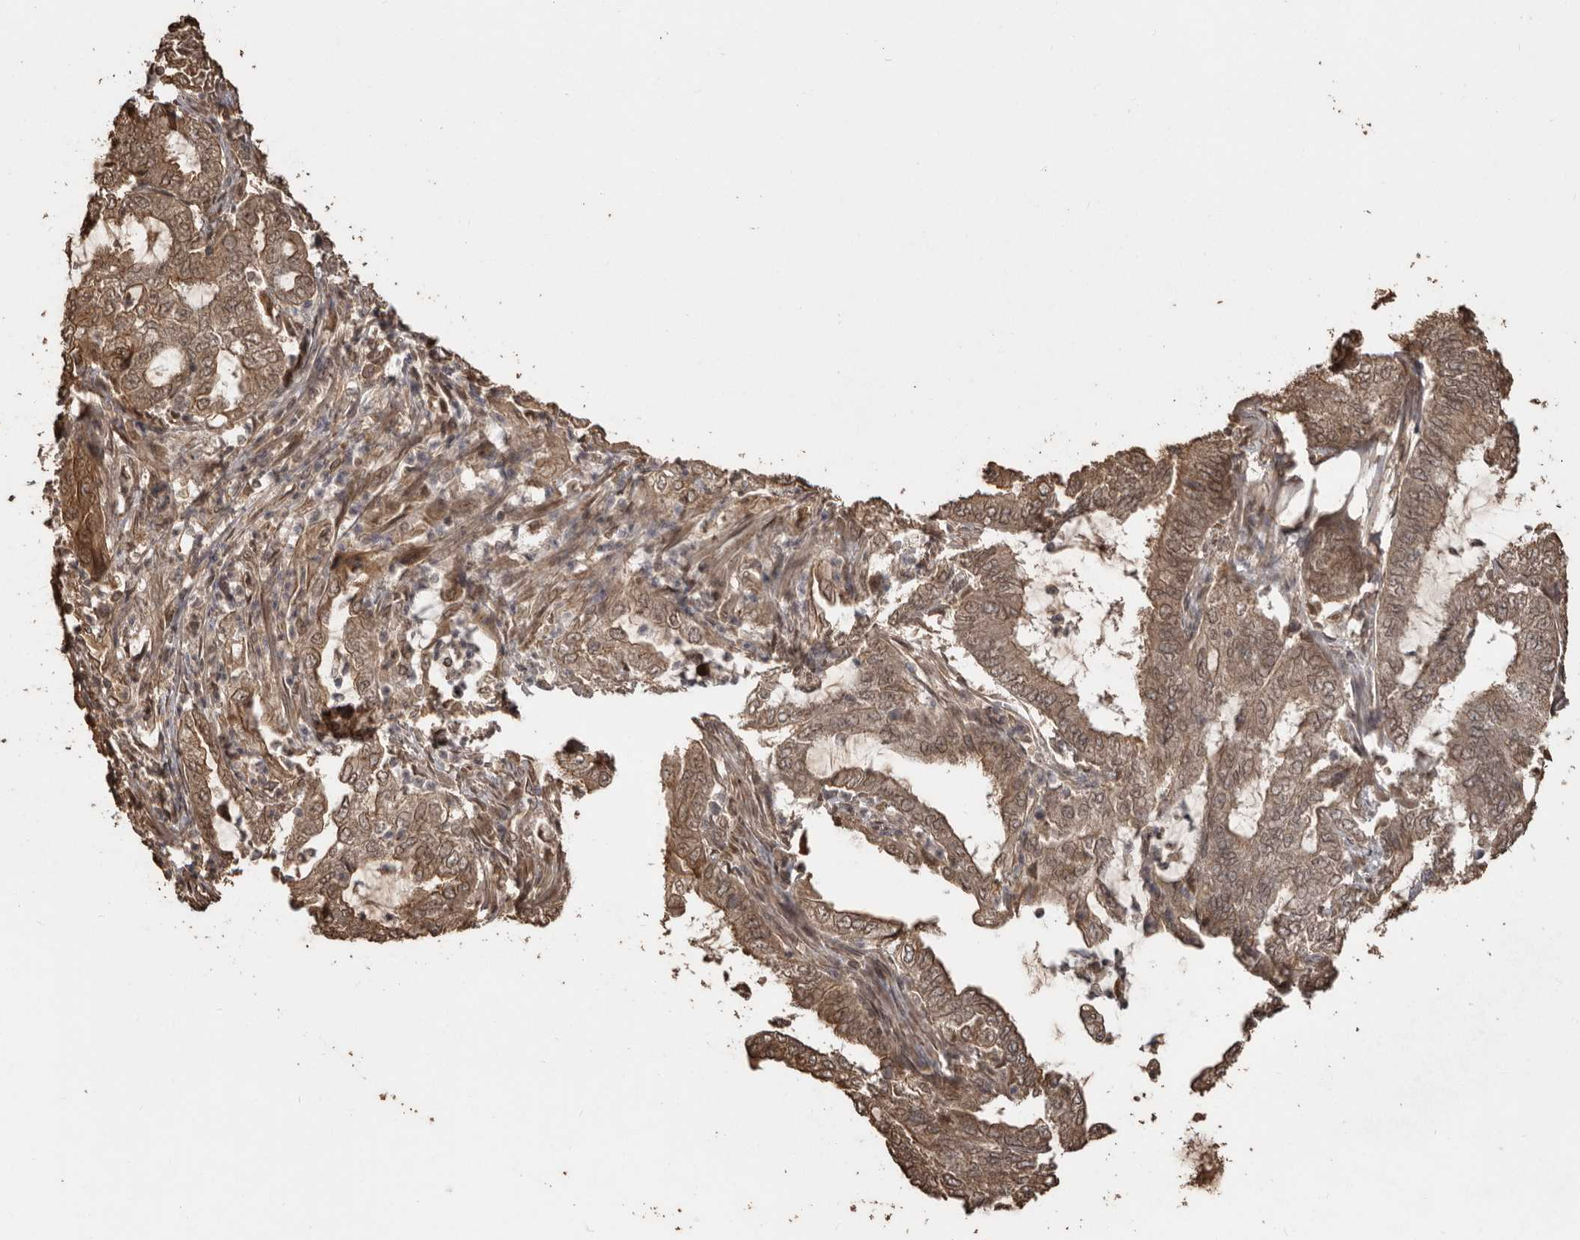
{"staining": {"intensity": "moderate", "quantity": ">75%", "location": "cytoplasmic/membranous,nuclear"}, "tissue": "endometrial cancer", "cell_type": "Tumor cells", "image_type": "cancer", "snomed": [{"axis": "morphology", "description": "Adenocarcinoma, NOS"}, {"axis": "topography", "description": "Endometrium"}], "caption": "IHC (DAB (3,3'-diaminobenzidine)) staining of endometrial cancer reveals moderate cytoplasmic/membranous and nuclear protein expression in approximately >75% of tumor cells.", "gene": "NUP43", "patient": {"sex": "female", "age": 49}}